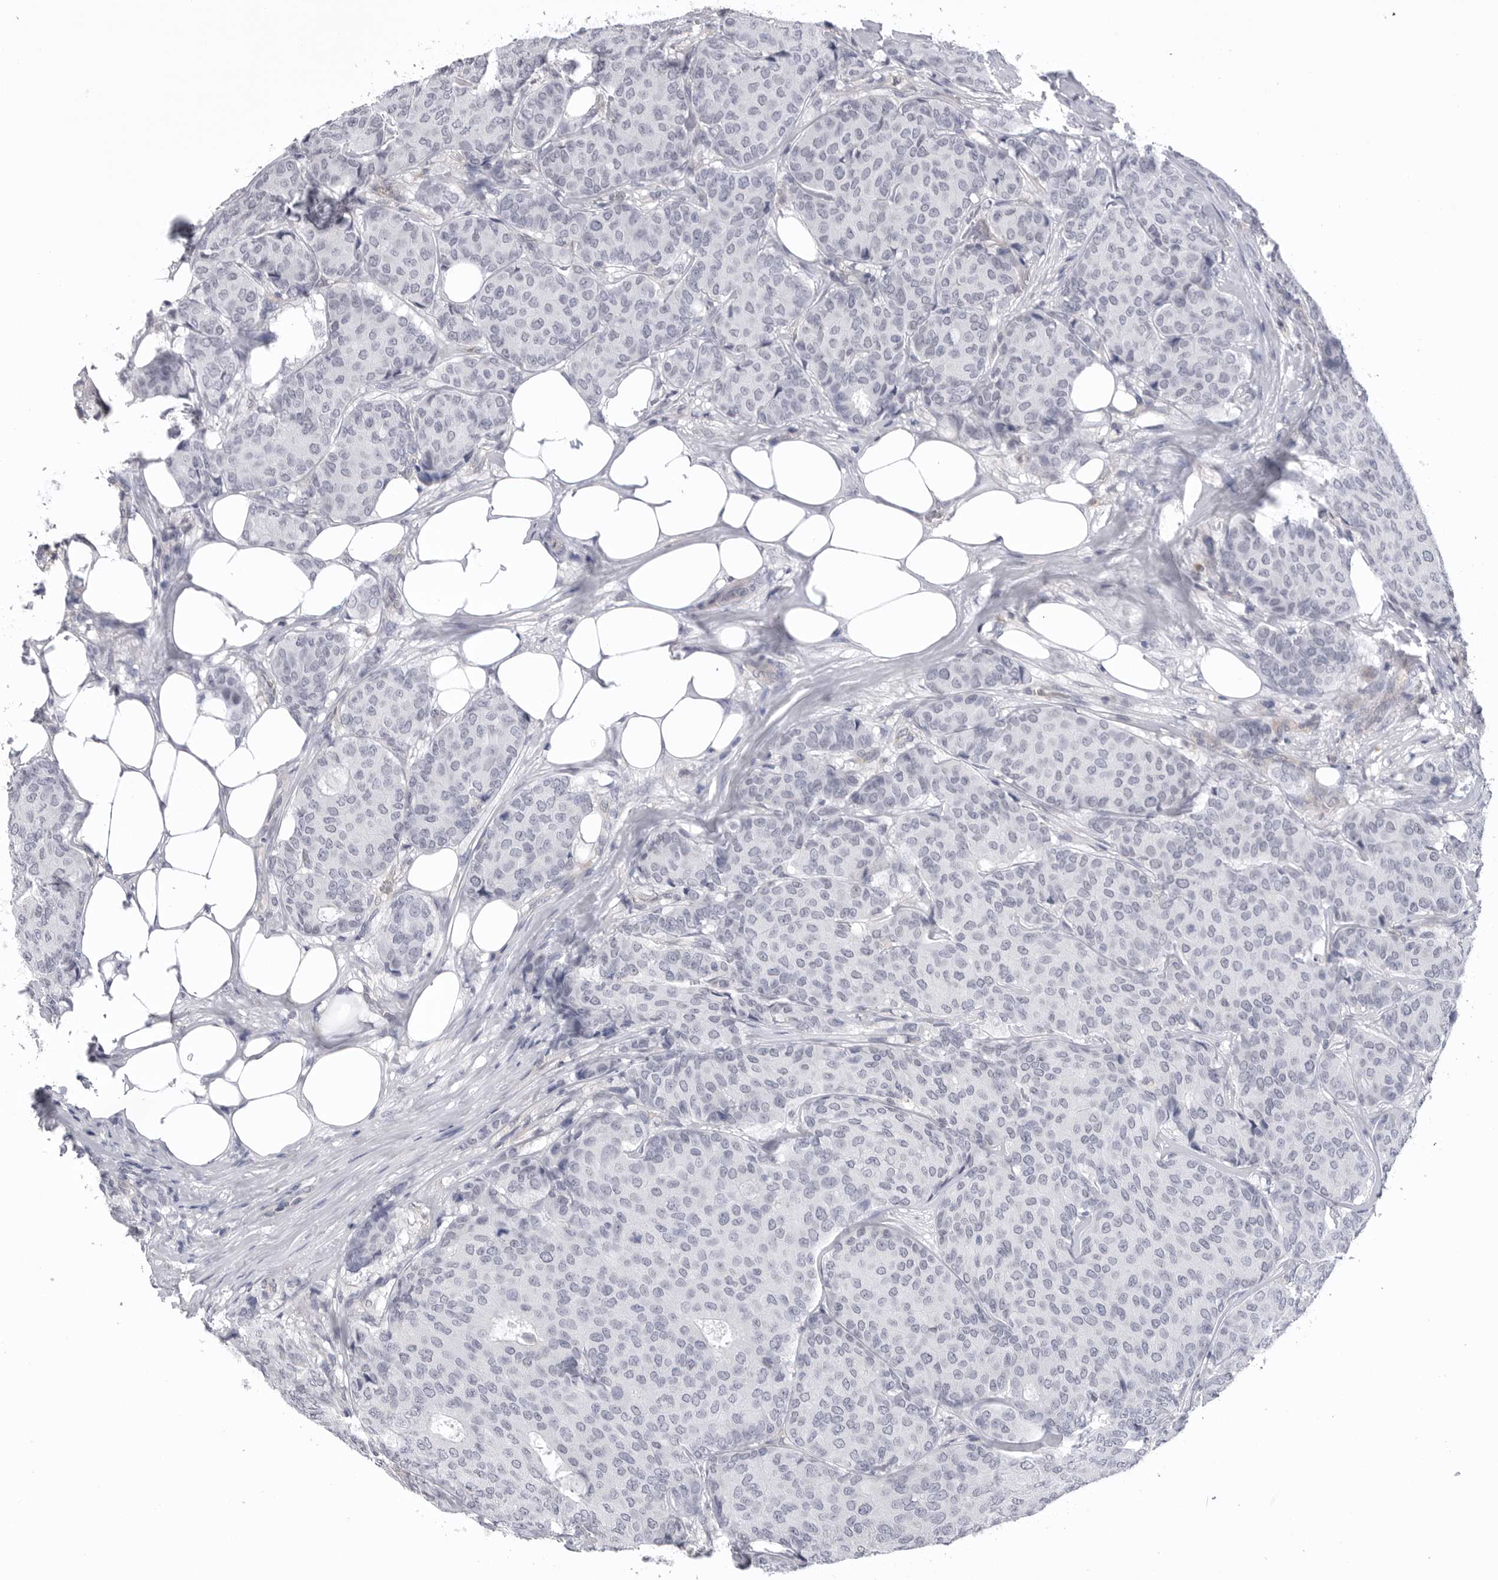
{"staining": {"intensity": "negative", "quantity": "none", "location": "none"}, "tissue": "breast cancer", "cell_type": "Tumor cells", "image_type": "cancer", "snomed": [{"axis": "morphology", "description": "Duct carcinoma"}, {"axis": "topography", "description": "Breast"}], "caption": "Immunohistochemistry of breast cancer (invasive ductal carcinoma) demonstrates no staining in tumor cells. Nuclei are stained in blue.", "gene": "DLGAP3", "patient": {"sex": "female", "age": 75}}